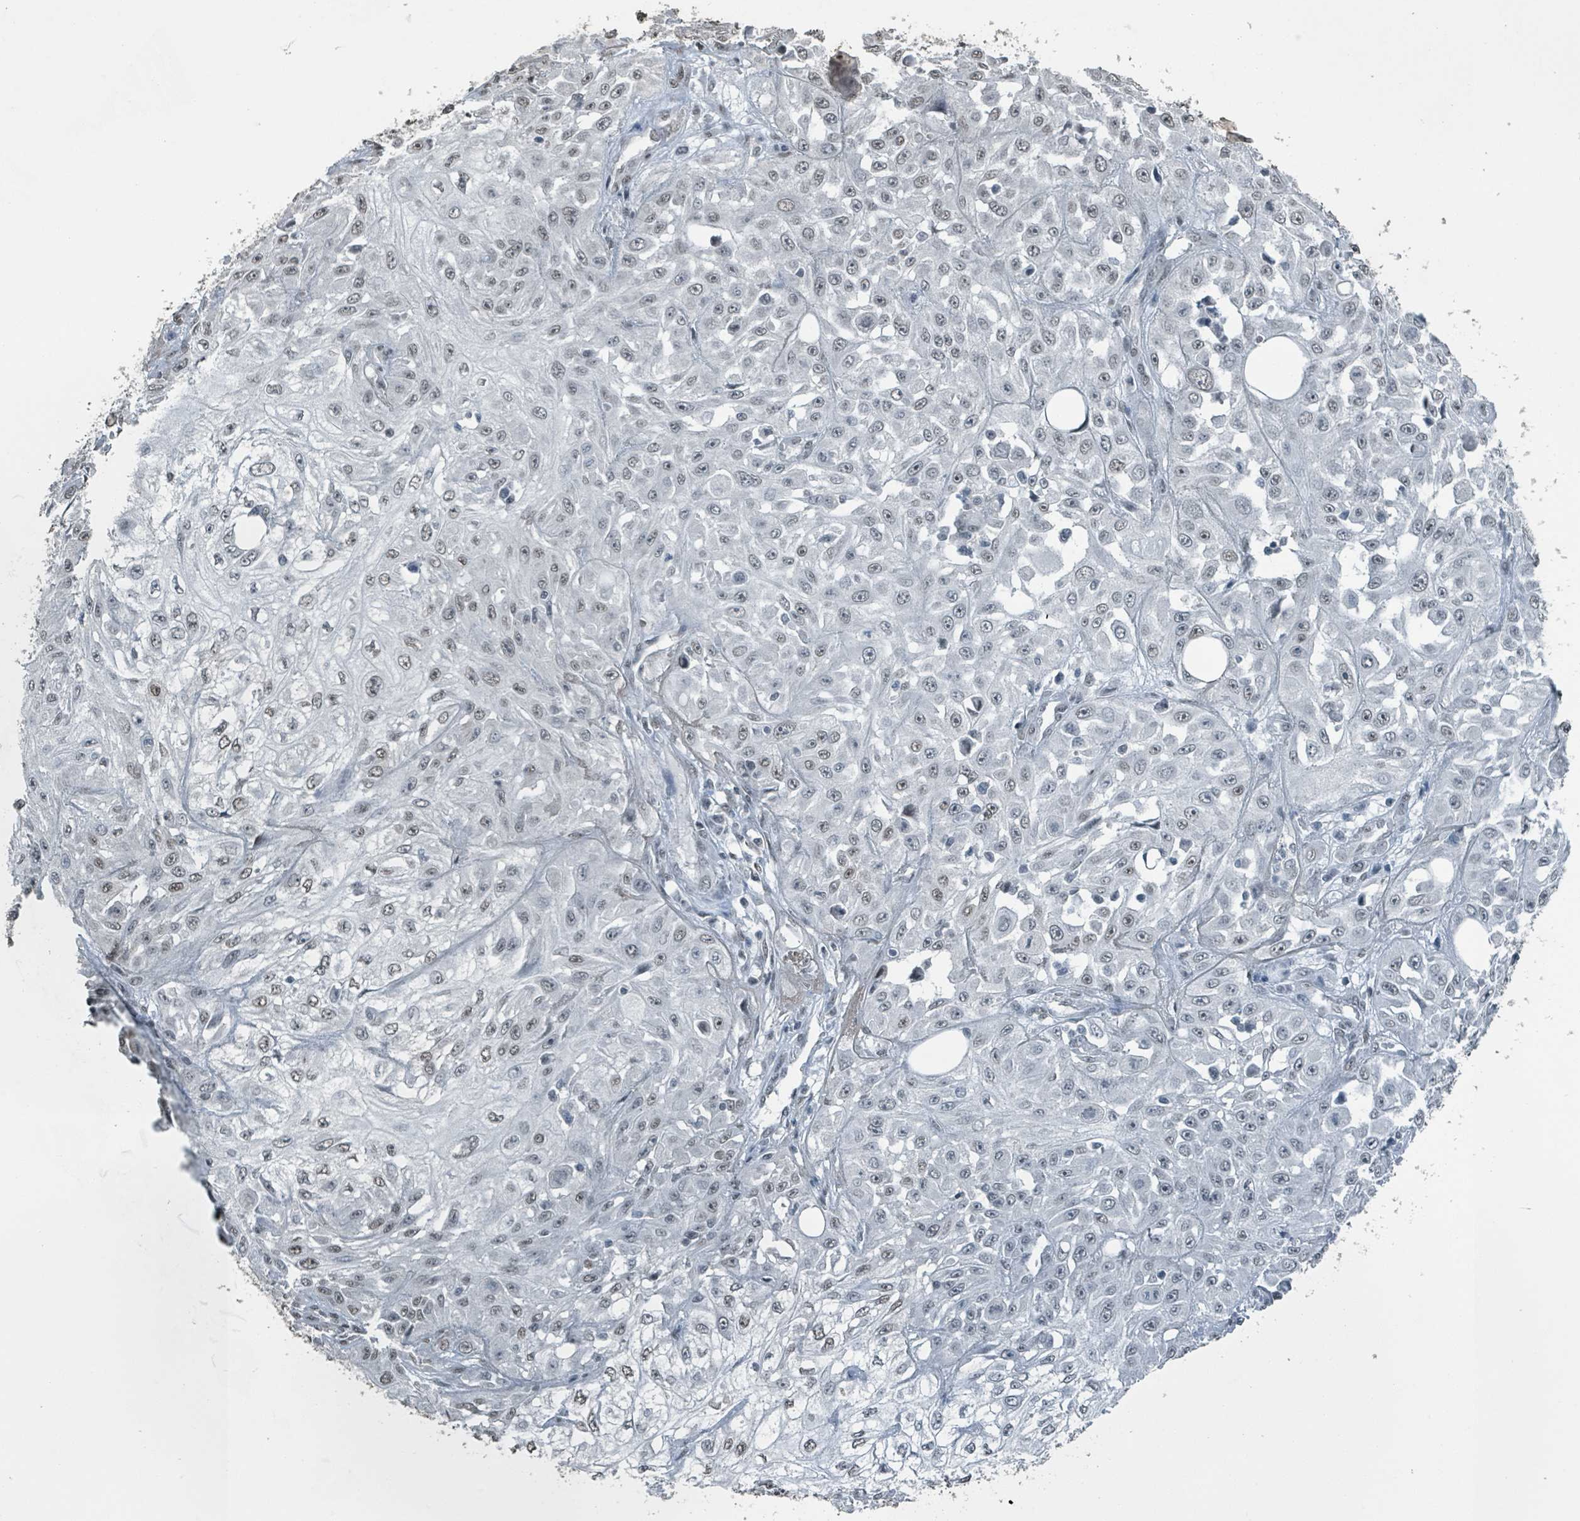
{"staining": {"intensity": "weak", "quantity": ">75%", "location": "nuclear"}, "tissue": "skin cancer", "cell_type": "Tumor cells", "image_type": "cancer", "snomed": [{"axis": "morphology", "description": "Squamous cell carcinoma, NOS"}, {"axis": "morphology", "description": "Squamous cell carcinoma, metastatic, NOS"}, {"axis": "topography", "description": "Skin"}, {"axis": "topography", "description": "Lymph node"}], "caption": "Immunohistochemistry (IHC) image of neoplastic tissue: human skin cancer stained using immunohistochemistry (IHC) reveals low levels of weak protein expression localized specifically in the nuclear of tumor cells, appearing as a nuclear brown color.", "gene": "PHIP", "patient": {"sex": "male", "age": 75}}